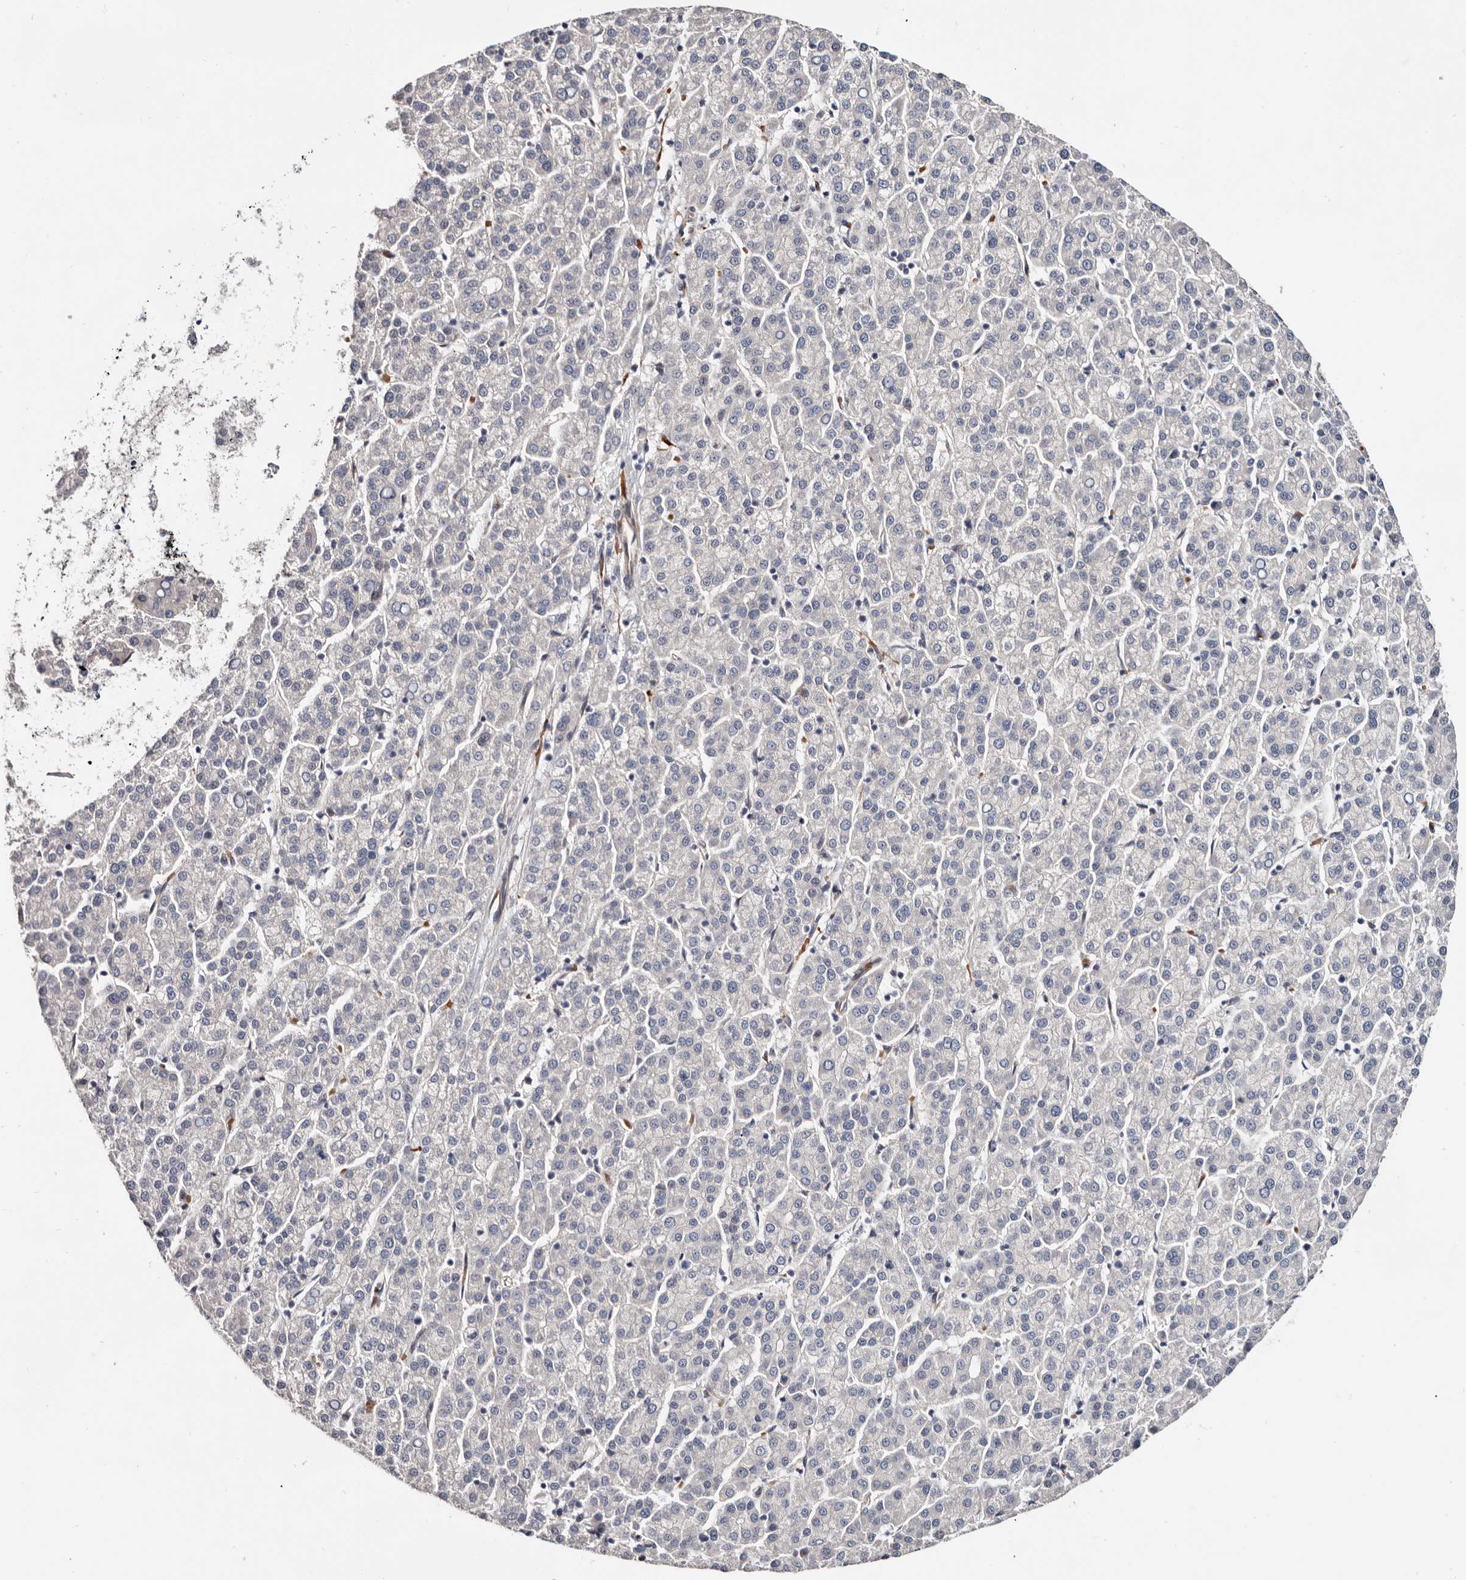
{"staining": {"intensity": "negative", "quantity": "none", "location": "none"}, "tissue": "liver cancer", "cell_type": "Tumor cells", "image_type": "cancer", "snomed": [{"axis": "morphology", "description": "Carcinoma, Hepatocellular, NOS"}, {"axis": "topography", "description": "Liver"}], "caption": "Hepatocellular carcinoma (liver) was stained to show a protein in brown. There is no significant positivity in tumor cells.", "gene": "USH1C", "patient": {"sex": "female", "age": 58}}